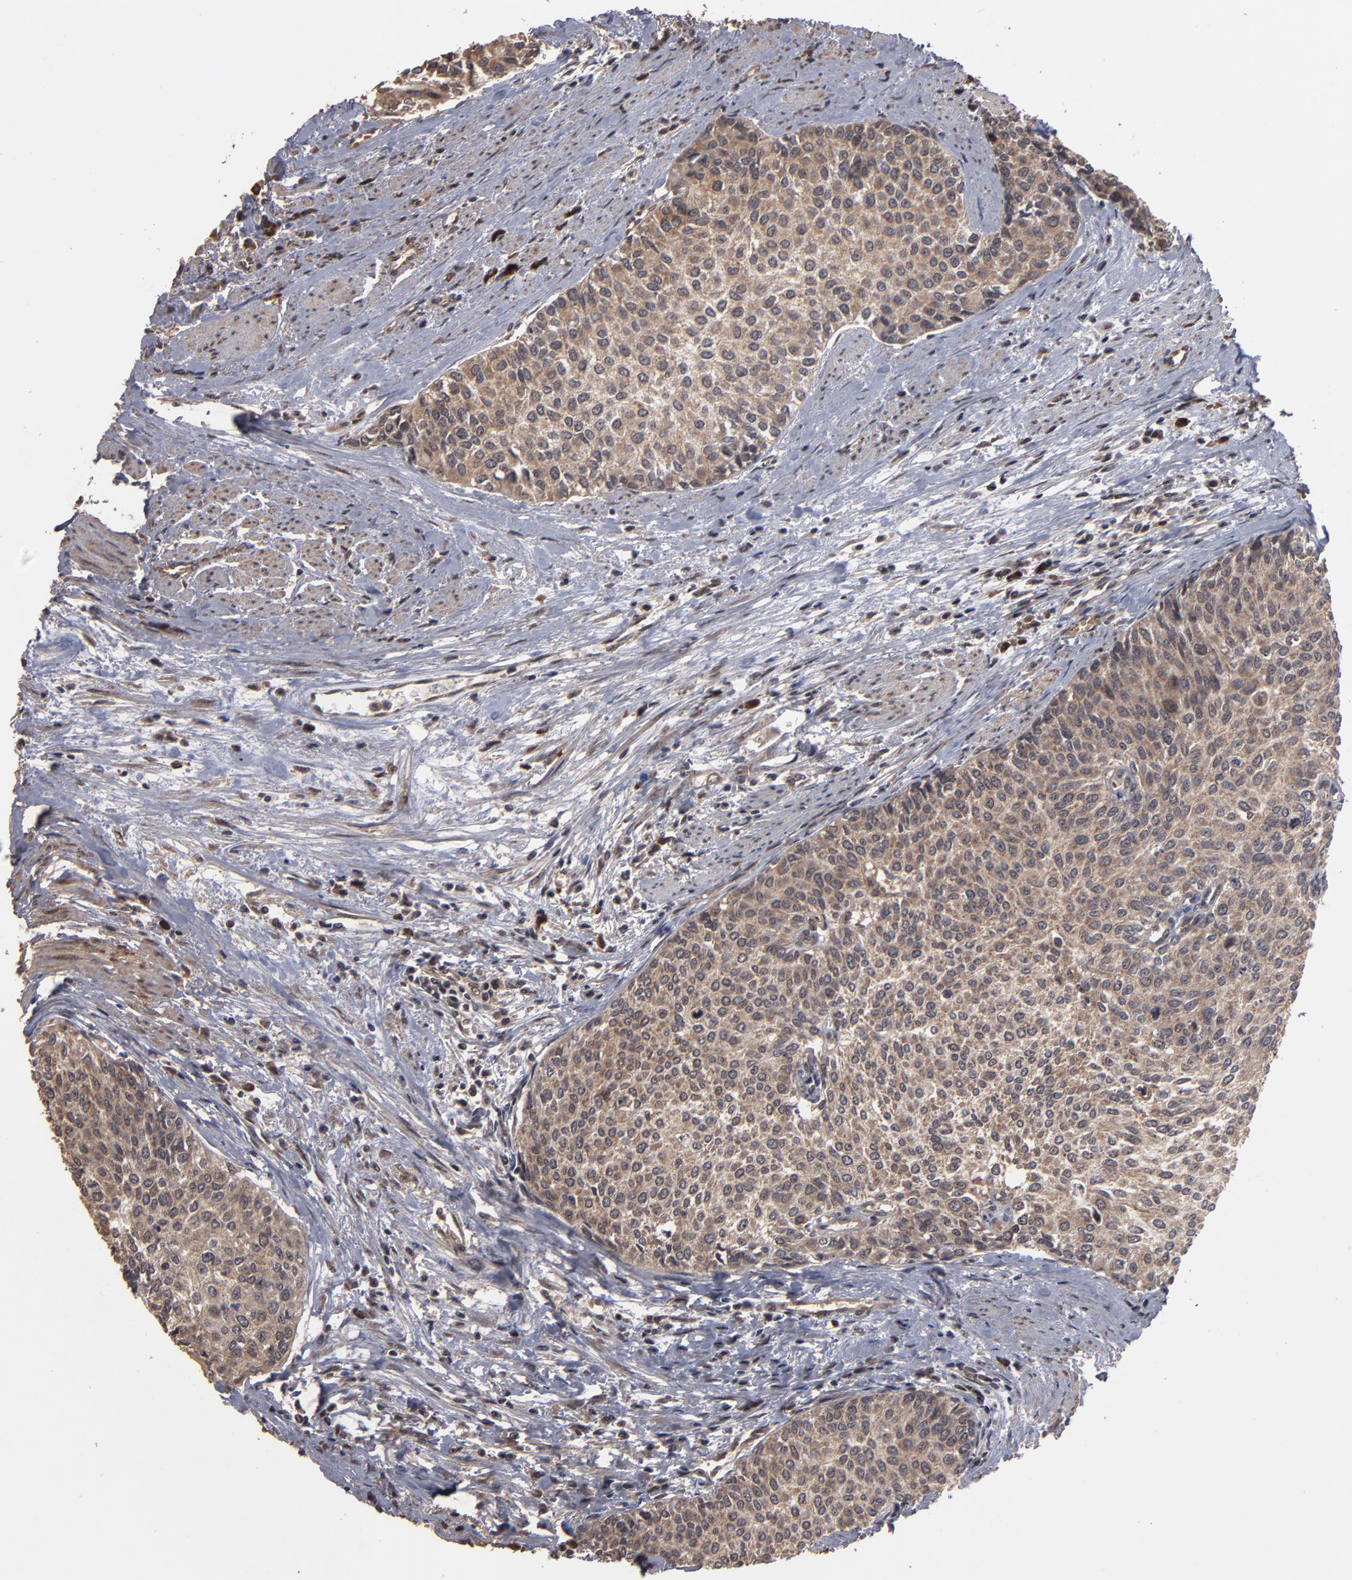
{"staining": {"intensity": "weak", "quantity": ">75%", "location": "cytoplasmic/membranous,nuclear"}, "tissue": "urothelial cancer", "cell_type": "Tumor cells", "image_type": "cancer", "snomed": [{"axis": "morphology", "description": "Urothelial carcinoma, Low grade"}, {"axis": "topography", "description": "Urinary bladder"}], "caption": "IHC (DAB (3,3'-diaminobenzidine)) staining of urothelial carcinoma (low-grade) shows weak cytoplasmic/membranous and nuclear protein positivity in about >75% of tumor cells. Immunohistochemistry (ihc) stains the protein in brown and the nuclei are stained blue.", "gene": "NXF2B", "patient": {"sex": "female", "age": 73}}